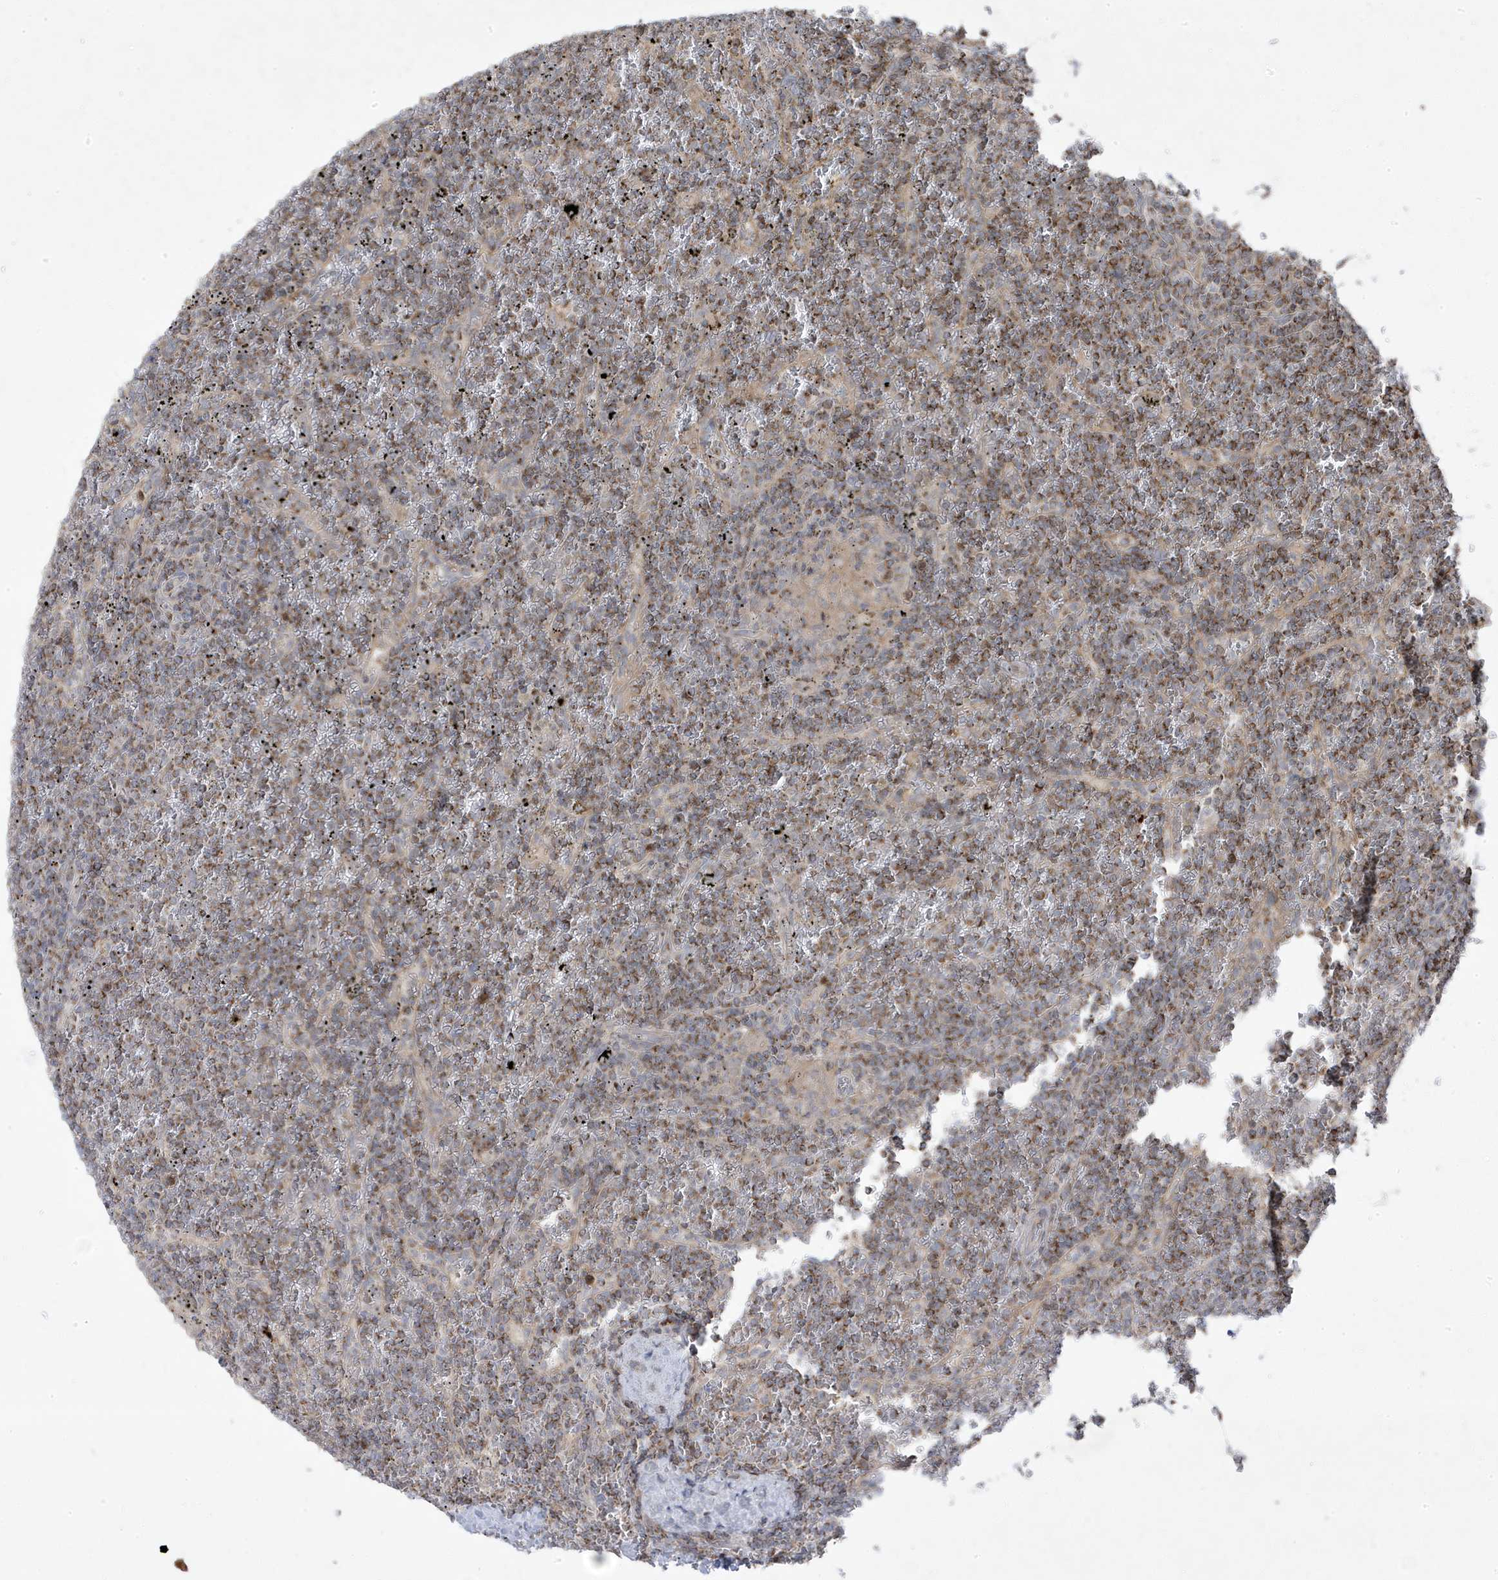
{"staining": {"intensity": "moderate", "quantity": ">75%", "location": "cytoplasmic/membranous"}, "tissue": "lymphoma", "cell_type": "Tumor cells", "image_type": "cancer", "snomed": [{"axis": "morphology", "description": "Malignant lymphoma, non-Hodgkin's type, Low grade"}, {"axis": "topography", "description": "Spleen"}], "caption": "Immunohistochemical staining of human lymphoma shows medium levels of moderate cytoplasmic/membranous staining in about >75% of tumor cells.", "gene": "ADAMTSL3", "patient": {"sex": "female", "age": 19}}